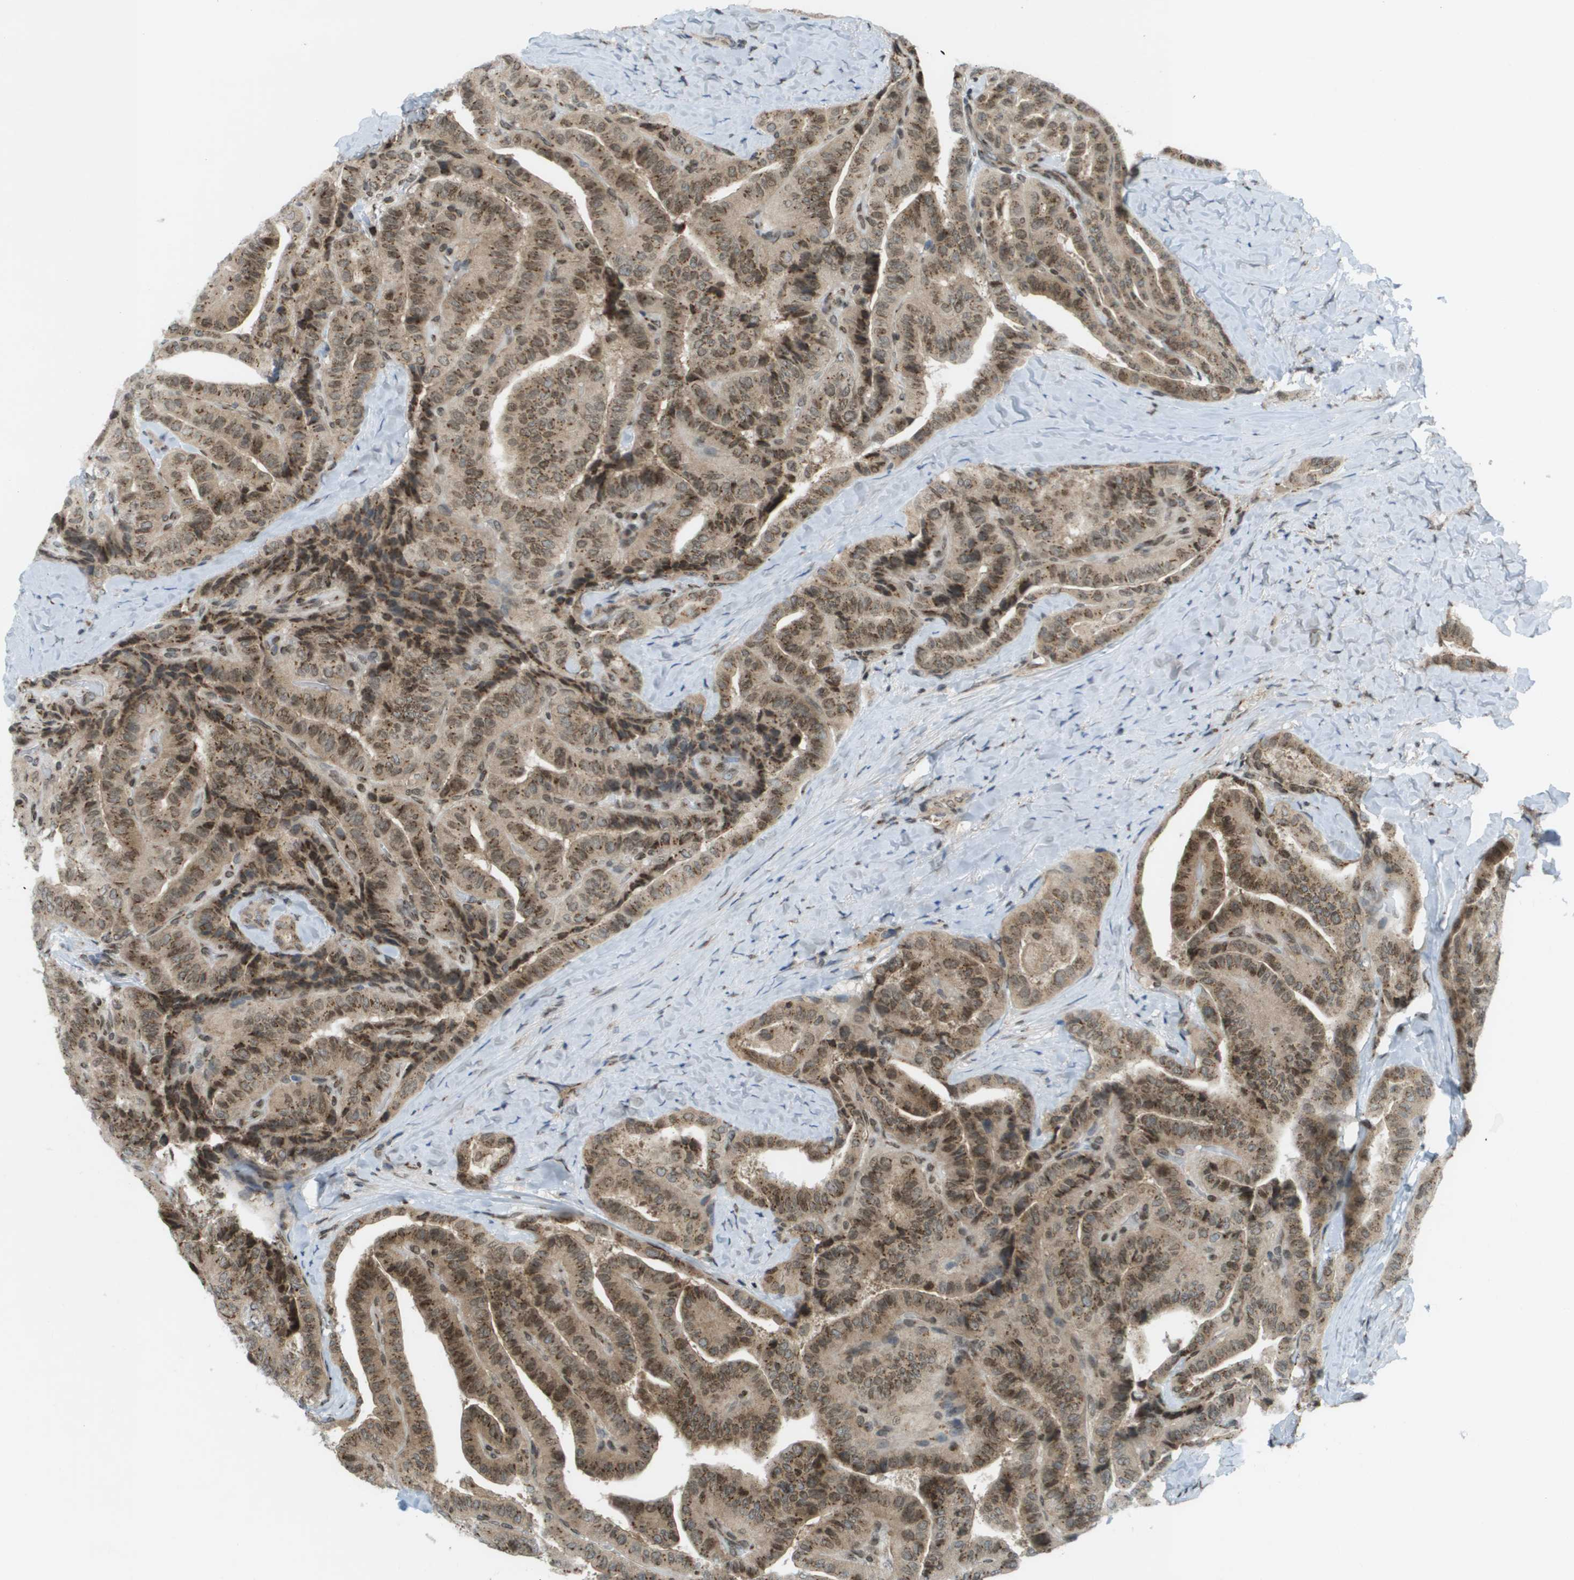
{"staining": {"intensity": "moderate", "quantity": ">75%", "location": "cytoplasmic/membranous,nuclear"}, "tissue": "thyroid cancer", "cell_type": "Tumor cells", "image_type": "cancer", "snomed": [{"axis": "morphology", "description": "Papillary adenocarcinoma, NOS"}, {"axis": "topography", "description": "Thyroid gland"}], "caption": "Immunohistochemical staining of human thyroid cancer demonstrates medium levels of moderate cytoplasmic/membranous and nuclear protein positivity in approximately >75% of tumor cells.", "gene": "EVC", "patient": {"sex": "male", "age": 77}}